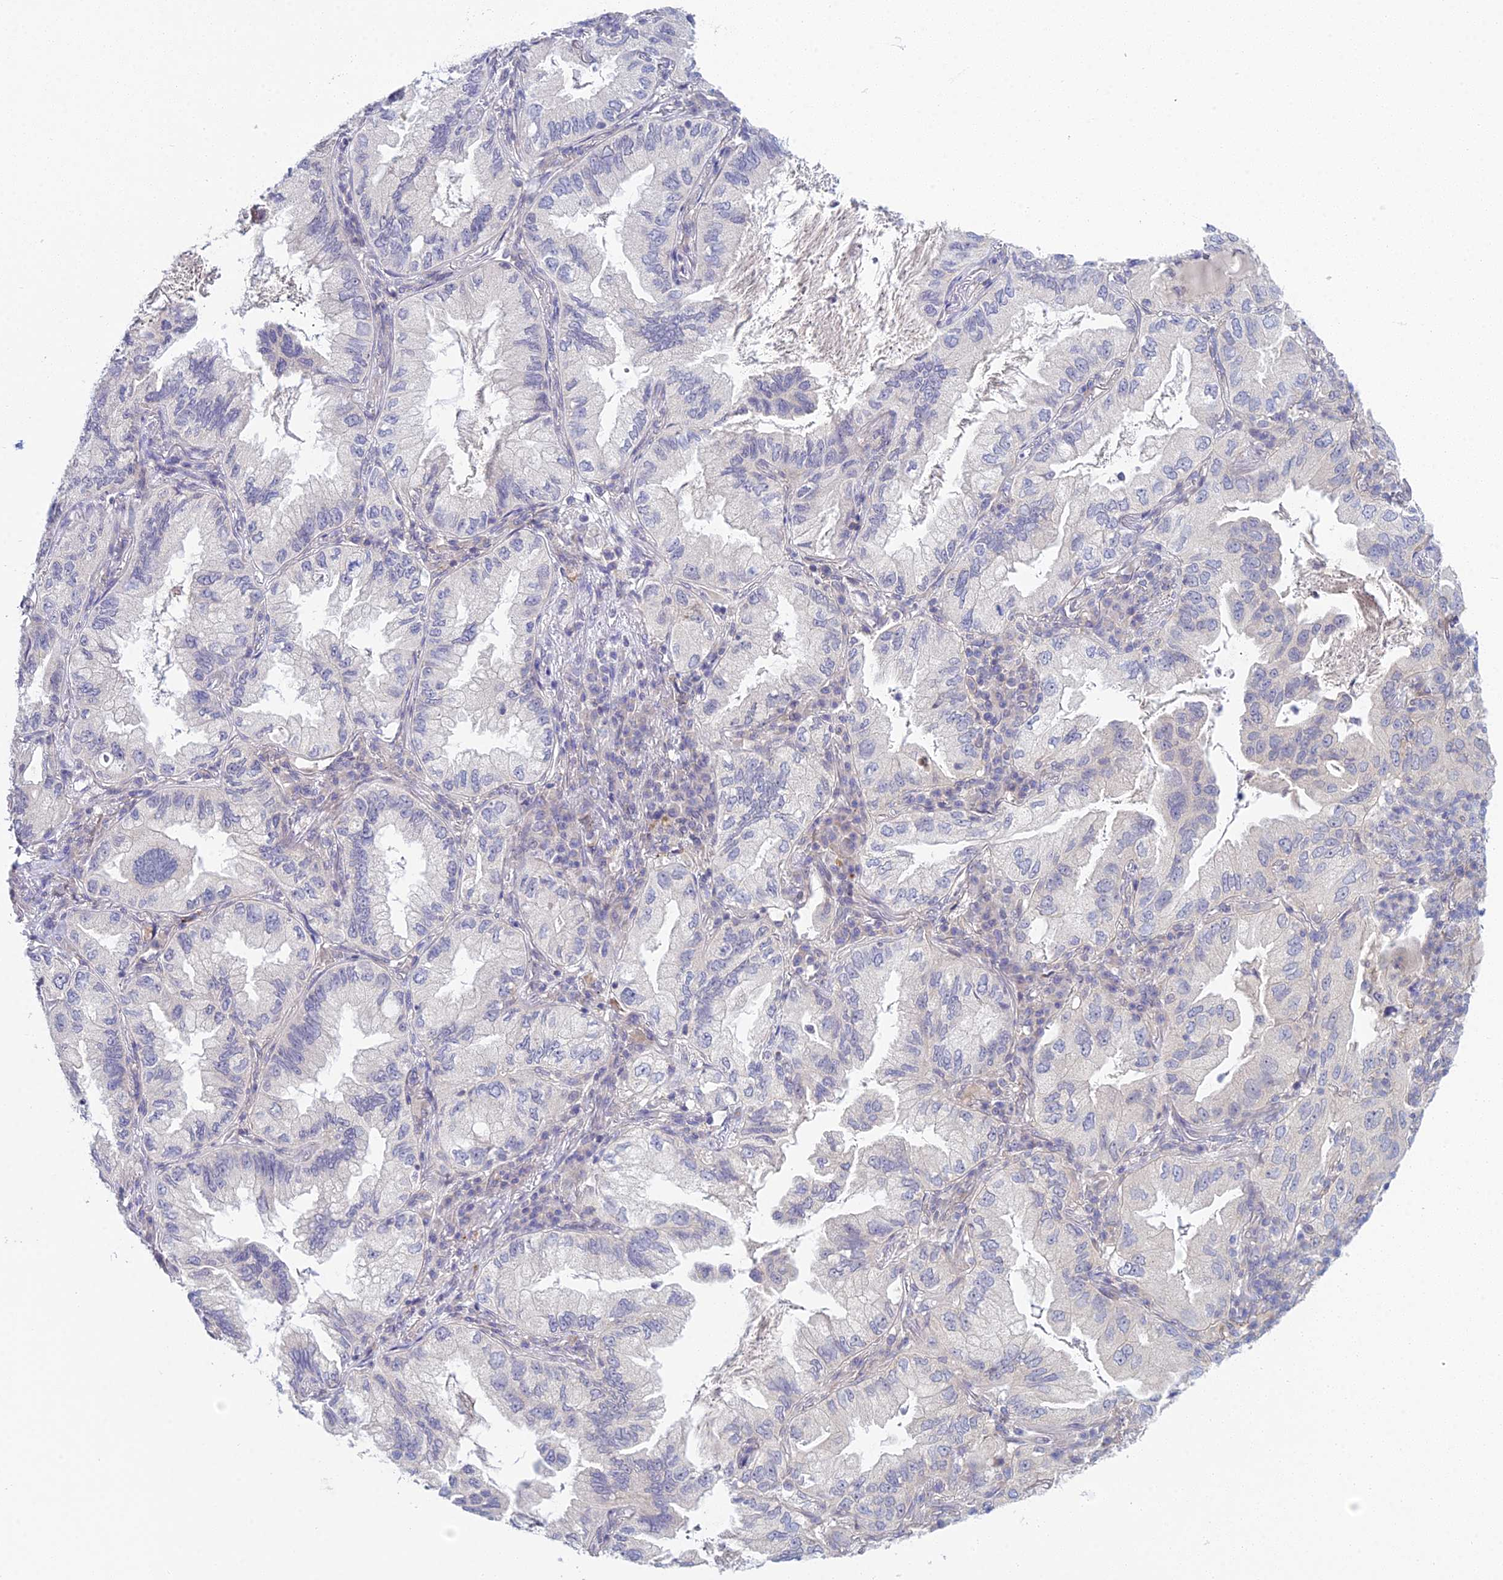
{"staining": {"intensity": "negative", "quantity": "none", "location": "none"}, "tissue": "lung cancer", "cell_type": "Tumor cells", "image_type": "cancer", "snomed": [{"axis": "morphology", "description": "Adenocarcinoma, NOS"}, {"axis": "topography", "description": "Lung"}], "caption": "Immunohistochemistry of human adenocarcinoma (lung) shows no expression in tumor cells. Brightfield microscopy of immunohistochemistry stained with DAB (3,3'-diaminobenzidine) (brown) and hematoxylin (blue), captured at high magnification.", "gene": "METTL26", "patient": {"sex": "female", "age": 69}}